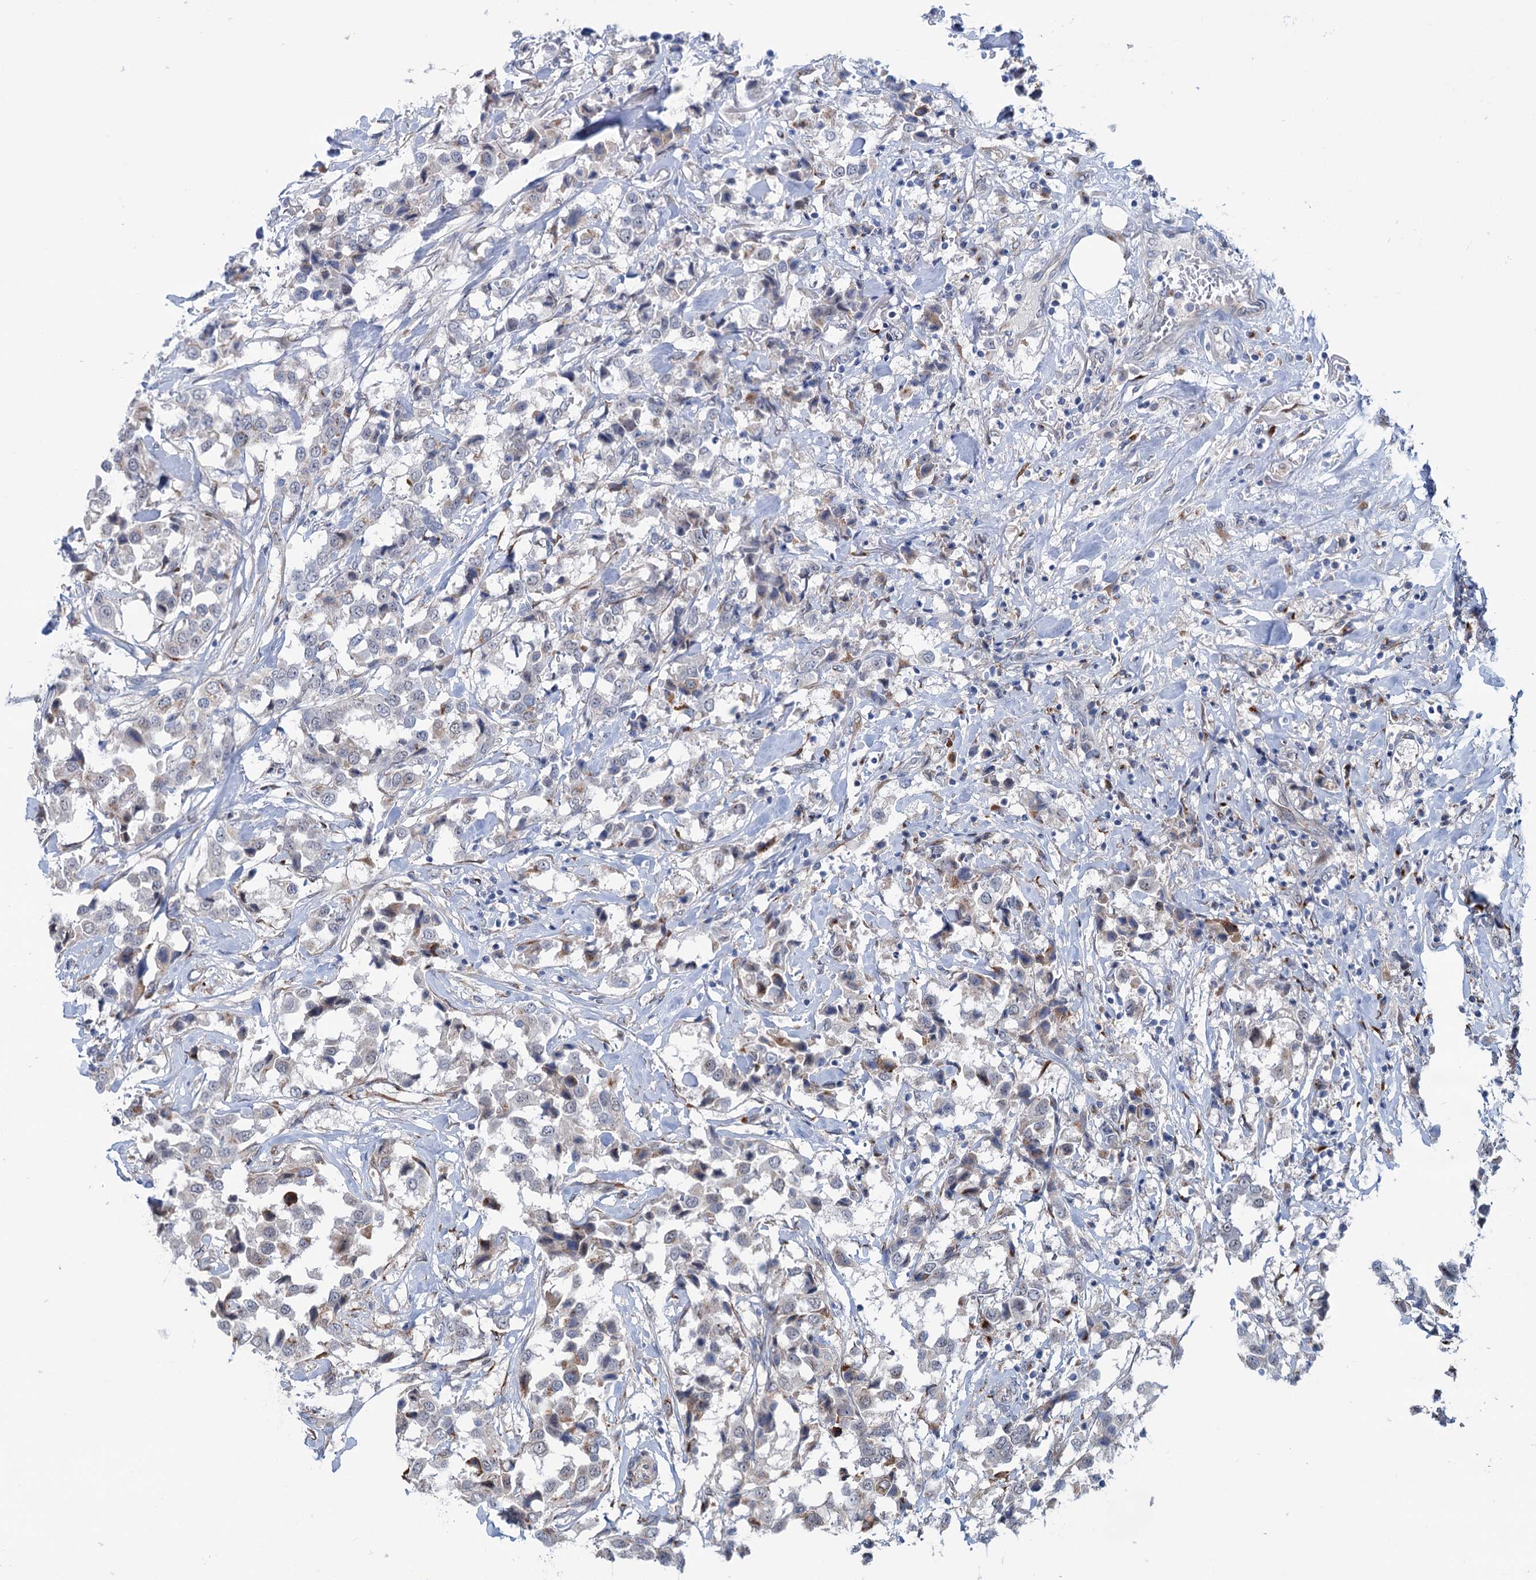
{"staining": {"intensity": "negative", "quantity": "none", "location": "none"}, "tissue": "breast cancer", "cell_type": "Tumor cells", "image_type": "cancer", "snomed": [{"axis": "morphology", "description": "Duct carcinoma"}, {"axis": "topography", "description": "Breast"}], "caption": "A photomicrograph of human breast cancer (invasive ductal carcinoma) is negative for staining in tumor cells.", "gene": "ELP4", "patient": {"sex": "female", "age": 80}}